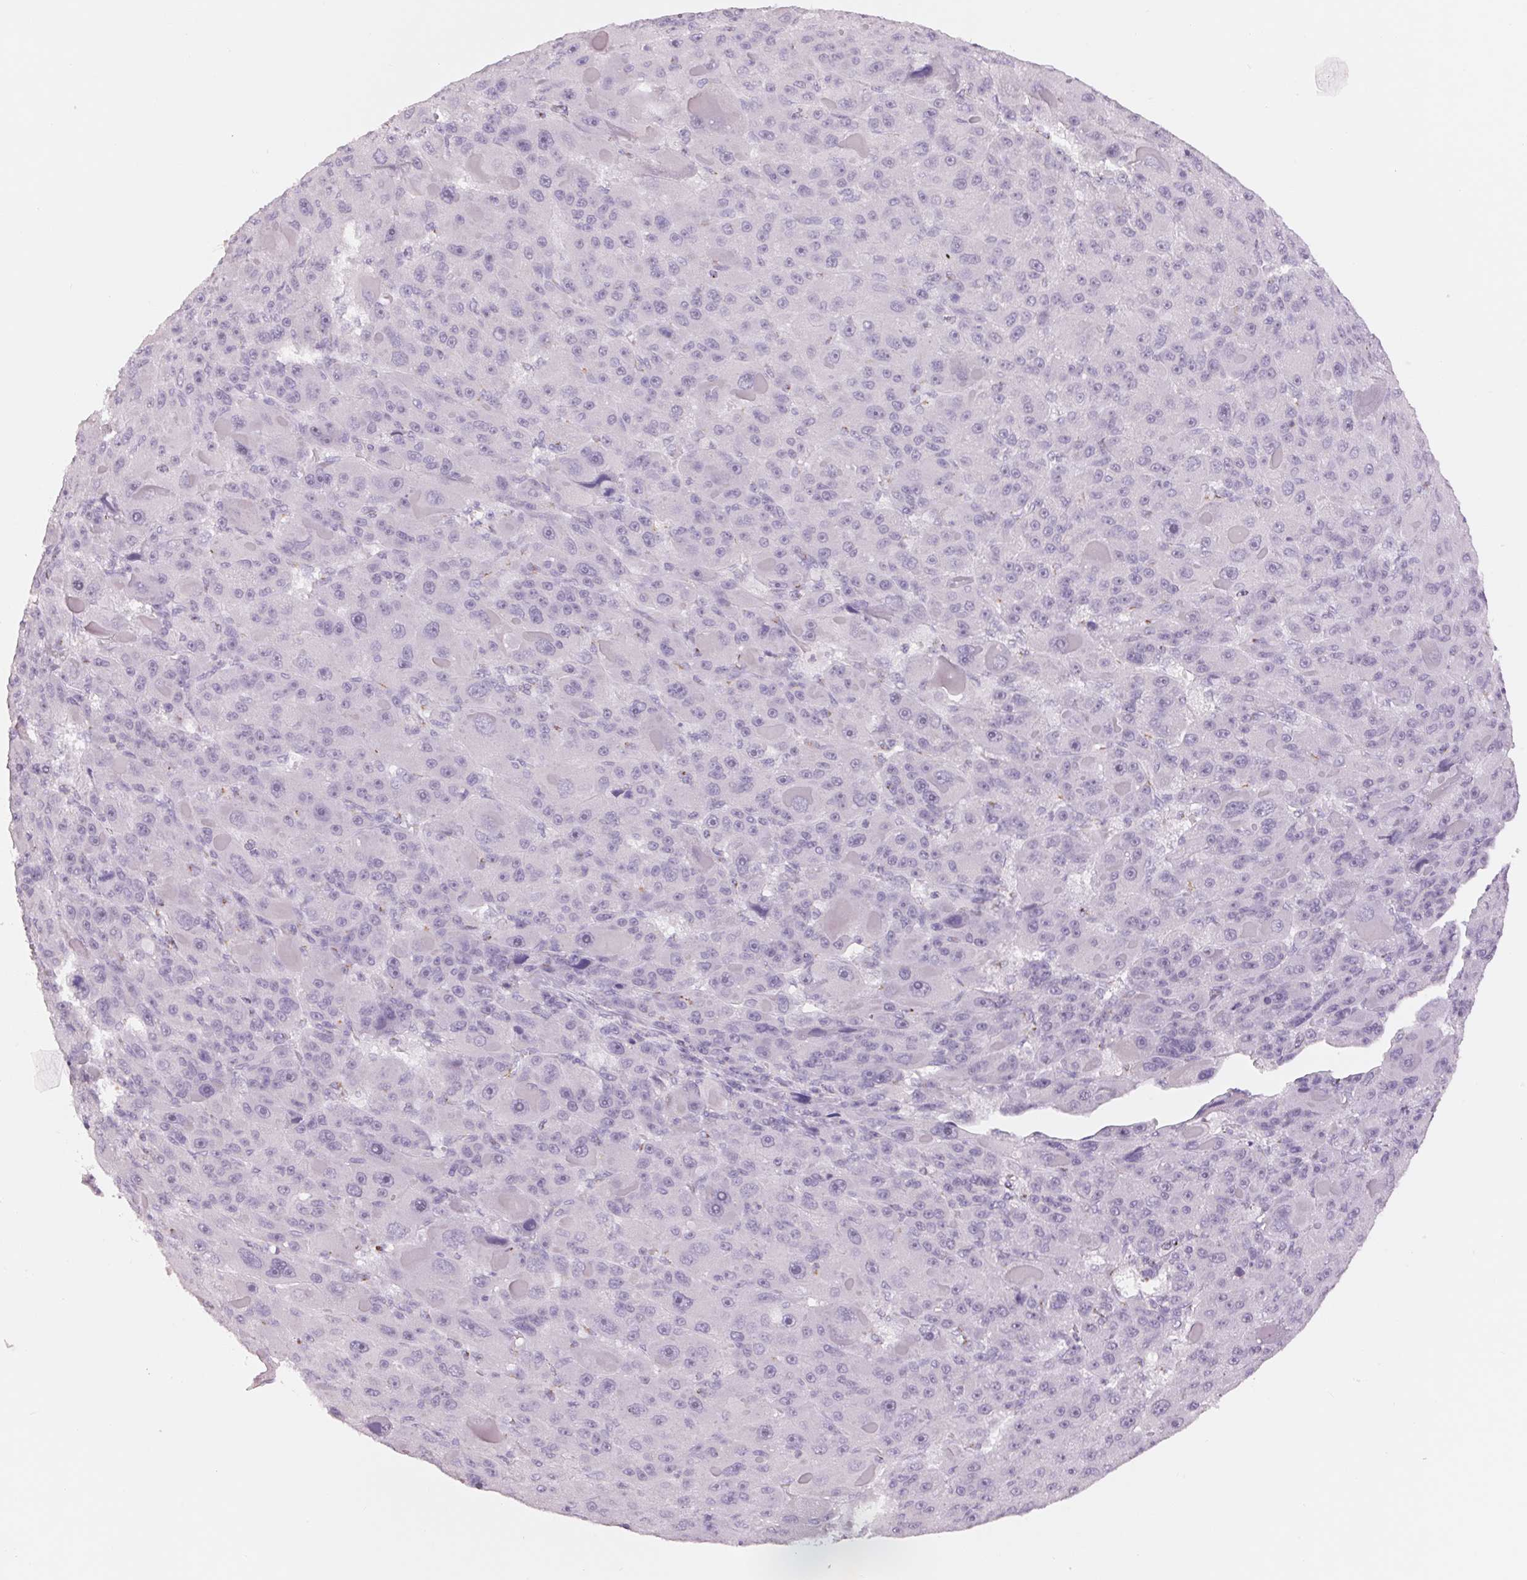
{"staining": {"intensity": "negative", "quantity": "none", "location": "none"}, "tissue": "liver cancer", "cell_type": "Tumor cells", "image_type": "cancer", "snomed": [{"axis": "morphology", "description": "Carcinoma, Hepatocellular, NOS"}, {"axis": "topography", "description": "Liver"}], "caption": "Tumor cells show no significant protein expression in hepatocellular carcinoma (liver).", "gene": "GALNT7", "patient": {"sex": "male", "age": 76}}